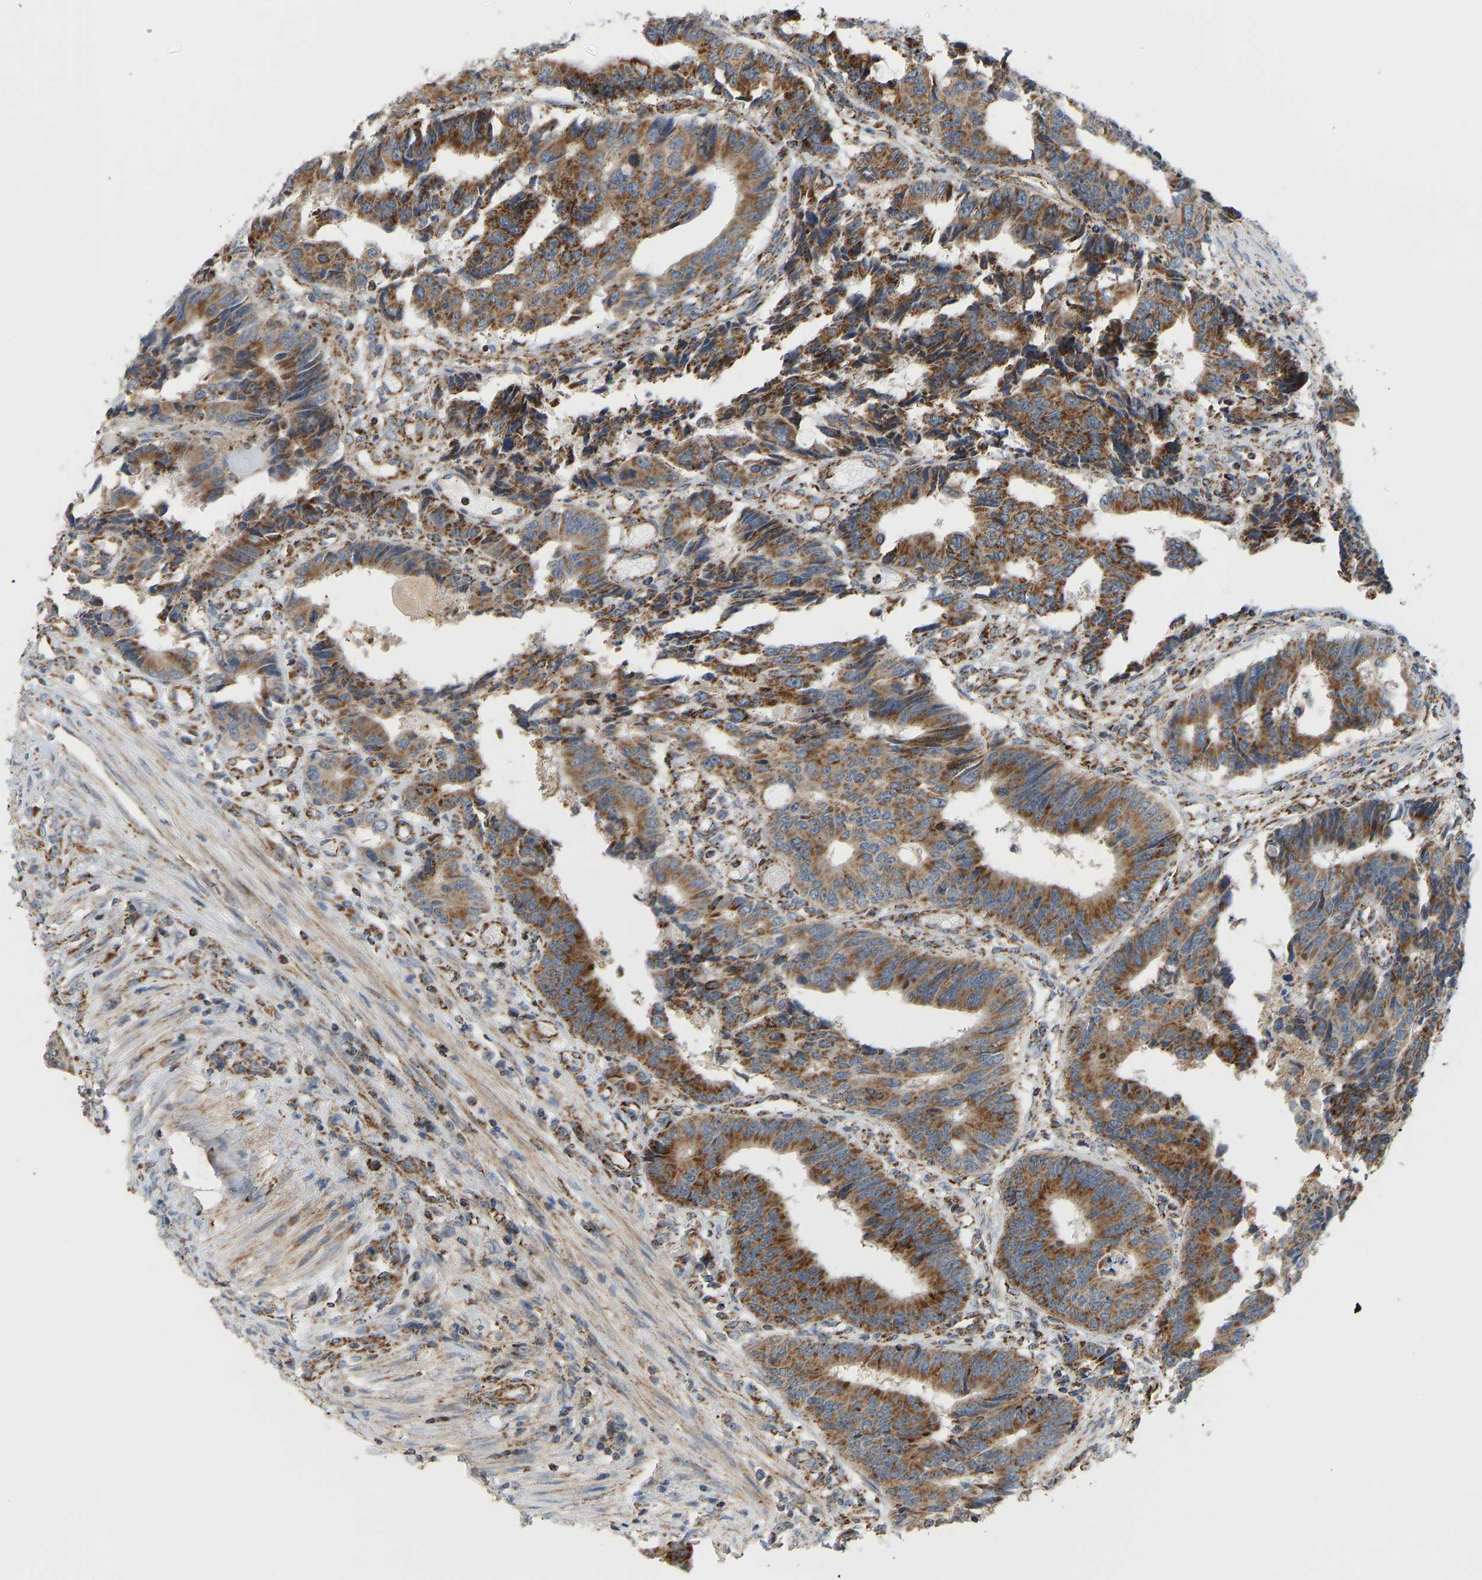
{"staining": {"intensity": "strong", "quantity": ">75%", "location": "cytoplasmic/membranous"}, "tissue": "colorectal cancer", "cell_type": "Tumor cells", "image_type": "cancer", "snomed": [{"axis": "morphology", "description": "Adenocarcinoma, NOS"}, {"axis": "topography", "description": "Rectum"}], "caption": "A high-resolution histopathology image shows immunohistochemistry (IHC) staining of colorectal cancer, which shows strong cytoplasmic/membranous expression in about >75% of tumor cells. (DAB (3,3'-diaminobenzidine) IHC, brown staining for protein, blue staining for nuclei).", "gene": "GPSM2", "patient": {"sex": "male", "age": 84}}